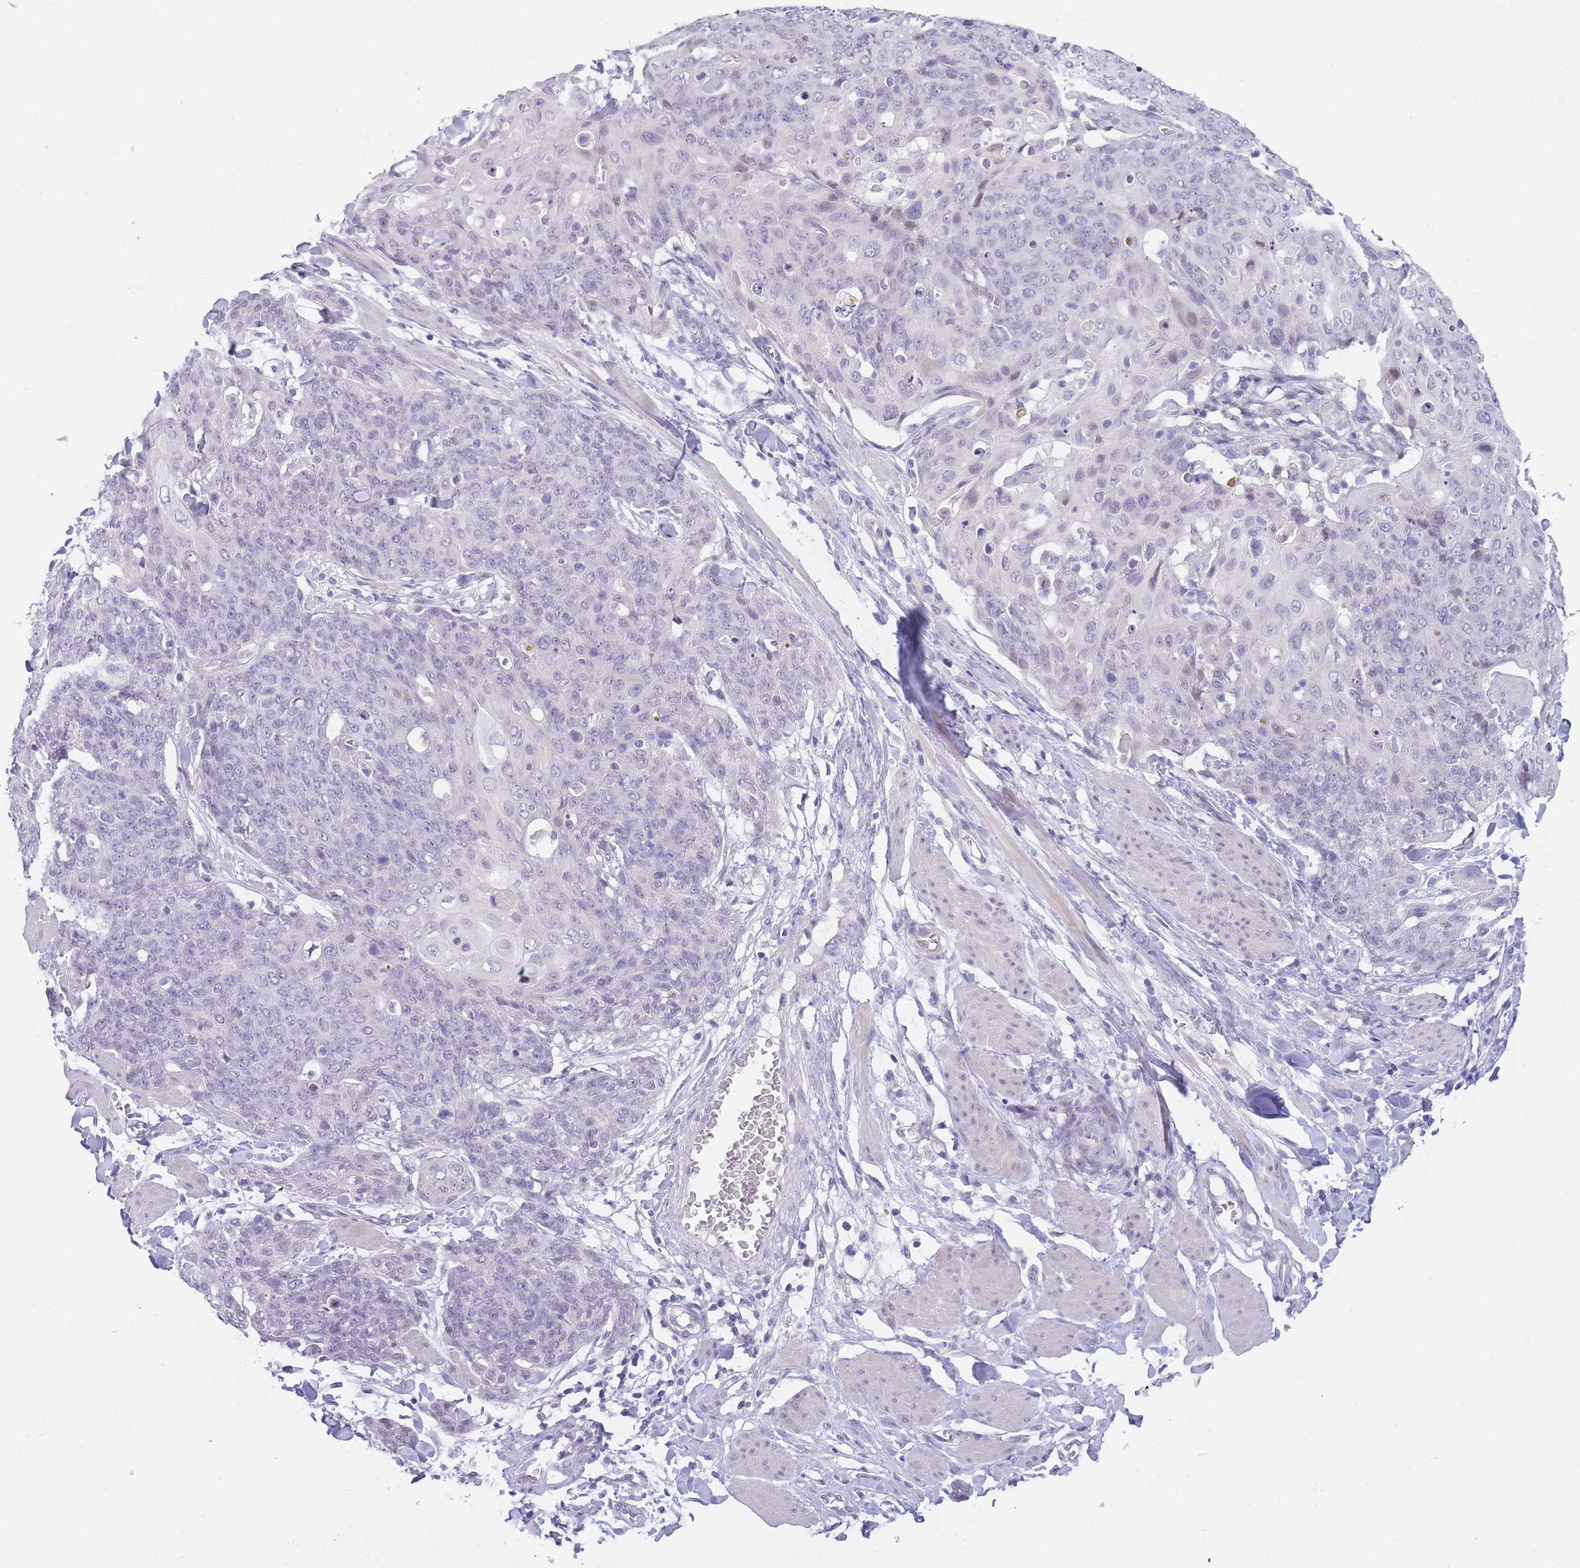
{"staining": {"intensity": "negative", "quantity": "none", "location": "none"}, "tissue": "skin cancer", "cell_type": "Tumor cells", "image_type": "cancer", "snomed": [{"axis": "morphology", "description": "Squamous cell carcinoma, NOS"}, {"axis": "topography", "description": "Skin"}, {"axis": "topography", "description": "Vulva"}], "caption": "High magnification brightfield microscopy of skin cancer stained with DAB (brown) and counterstained with hematoxylin (blue): tumor cells show no significant positivity.", "gene": "PRR23B", "patient": {"sex": "female", "age": 85}}